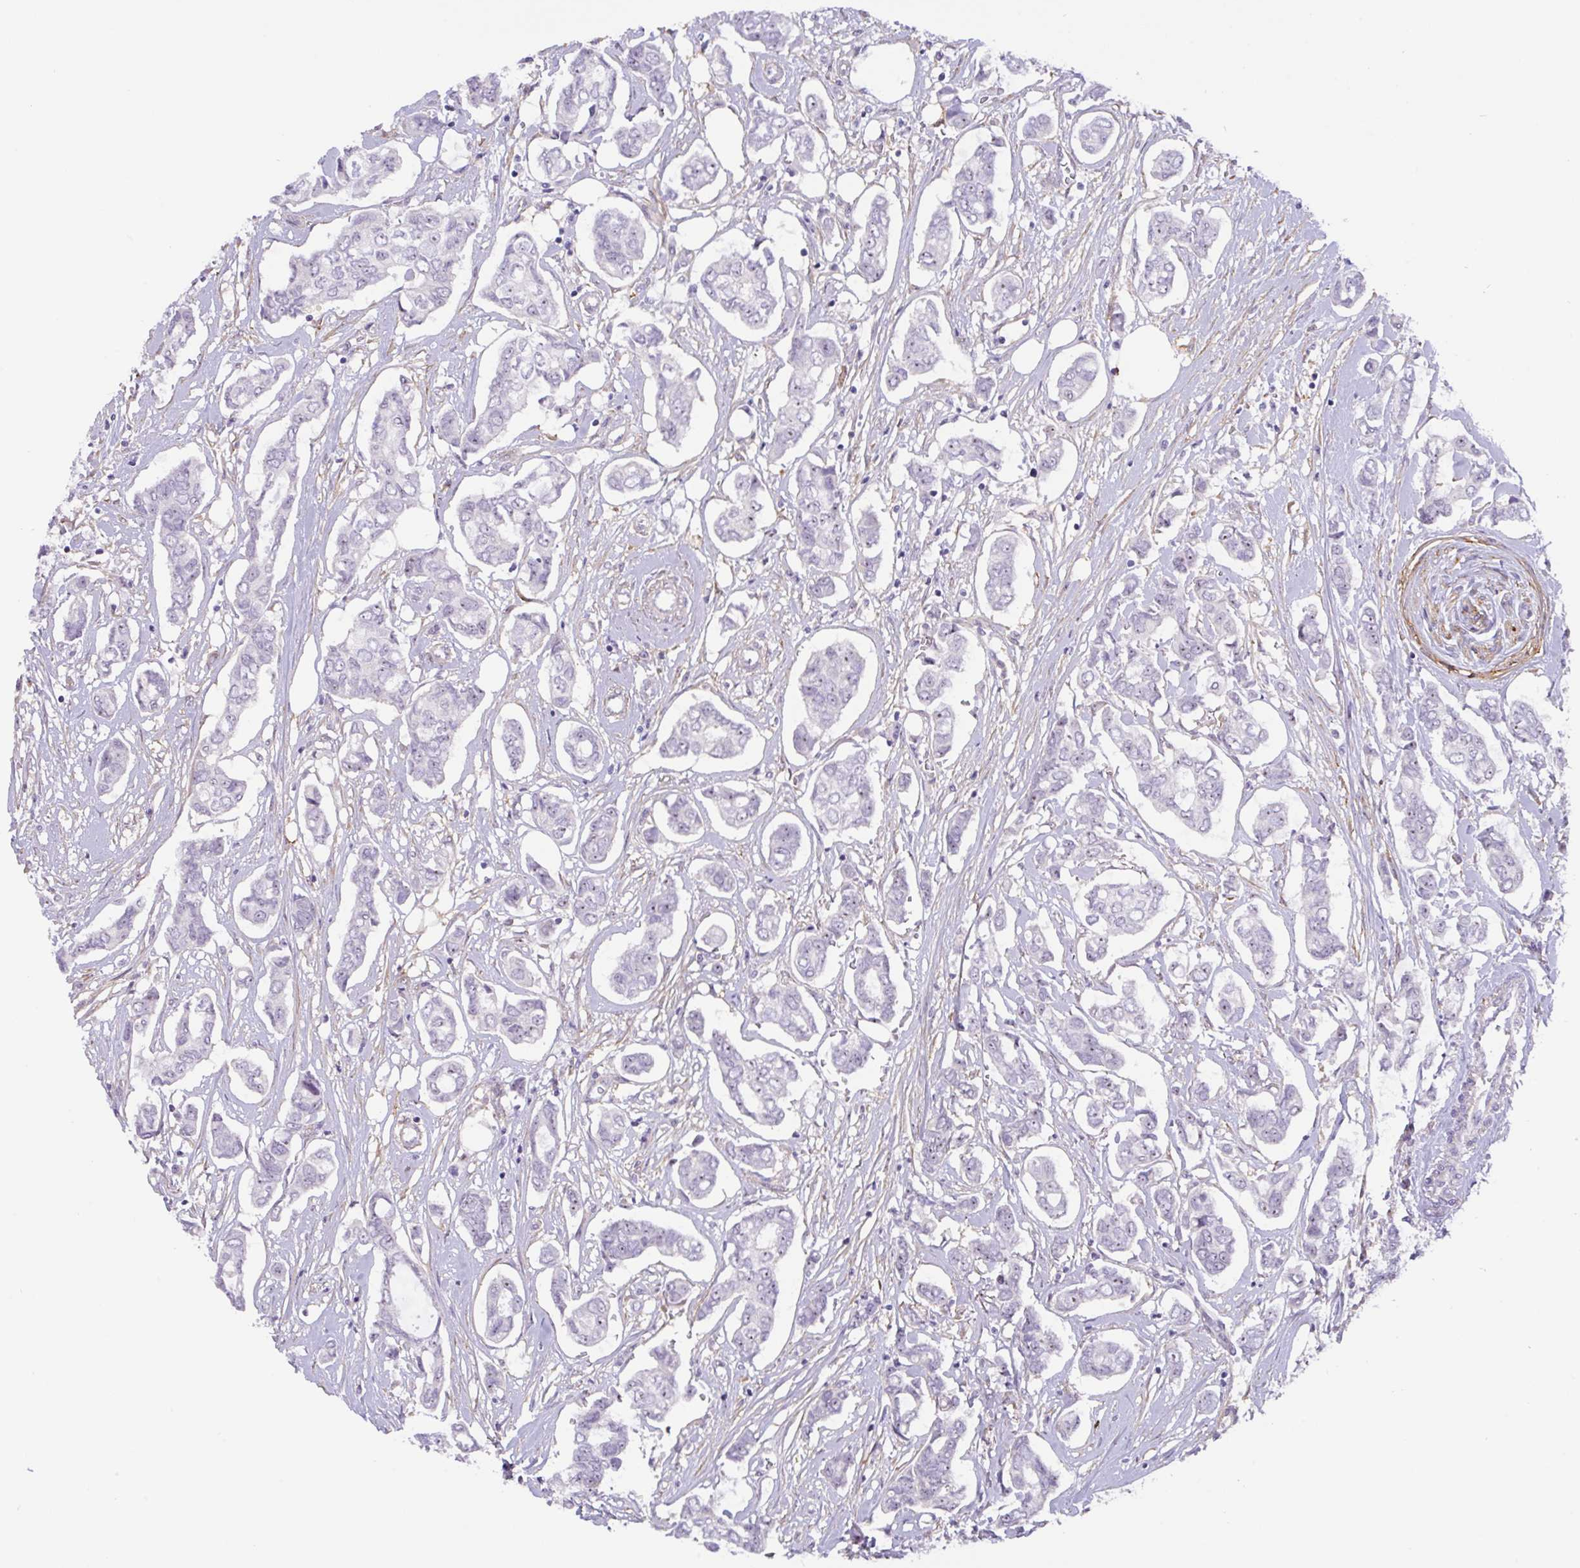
{"staining": {"intensity": "negative", "quantity": "none", "location": "none"}, "tissue": "breast cancer", "cell_type": "Tumor cells", "image_type": "cancer", "snomed": [{"axis": "morphology", "description": "Duct carcinoma"}, {"axis": "topography", "description": "Breast"}], "caption": "Protein analysis of invasive ductal carcinoma (breast) displays no significant expression in tumor cells. (DAB (3,3'-diaminobenzidine) immunohistochemistry (IHC) visualized using brightfield microscopy, high magnification).", "gene": "MXRA8", "patient": {"sex": "female", "age": 73}}